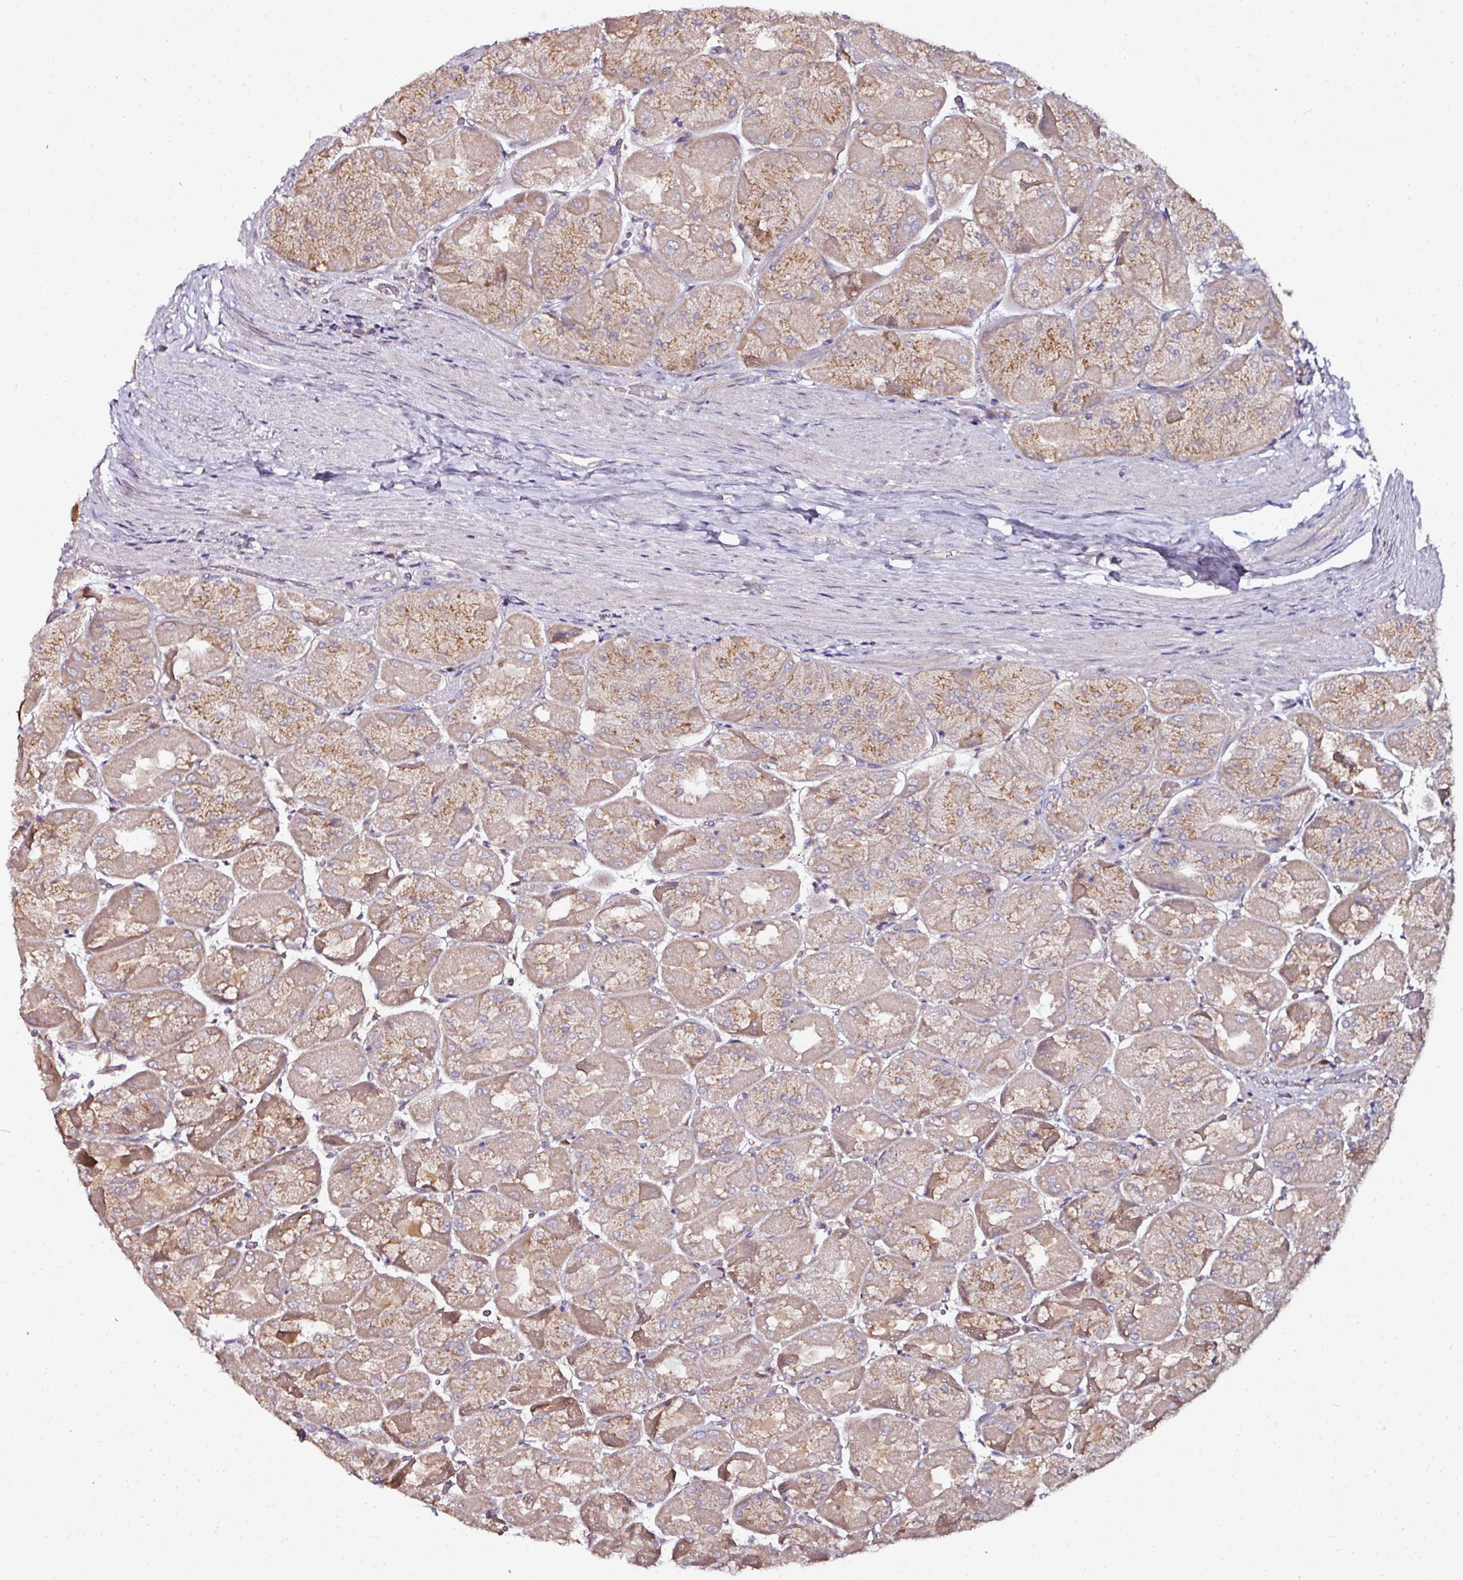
{"staining": {"intensity": "moderate", "quantity": "25%-75%", "location": "cytoplasmic/membranous"}, "tissue": "stomach", "cell_type": "Glandular cells", "image_type": "normal", "snomed": [{"axis": "morphology", "description": "Normal tissue, NOS"}, {"axis": "topography", "description": "Stomach"}], "caption": "Immunohistochemical staining of benign stomach shows 25%-75% levels of moderate cytoplasmic/membranous protein expression in approximately 25%-75% of glandular cells. (DAB = brown stain, brightfield microscopy at high magnification).", "gene": "CTDSP2", "patient": {"sex": "female", "age": 61}}